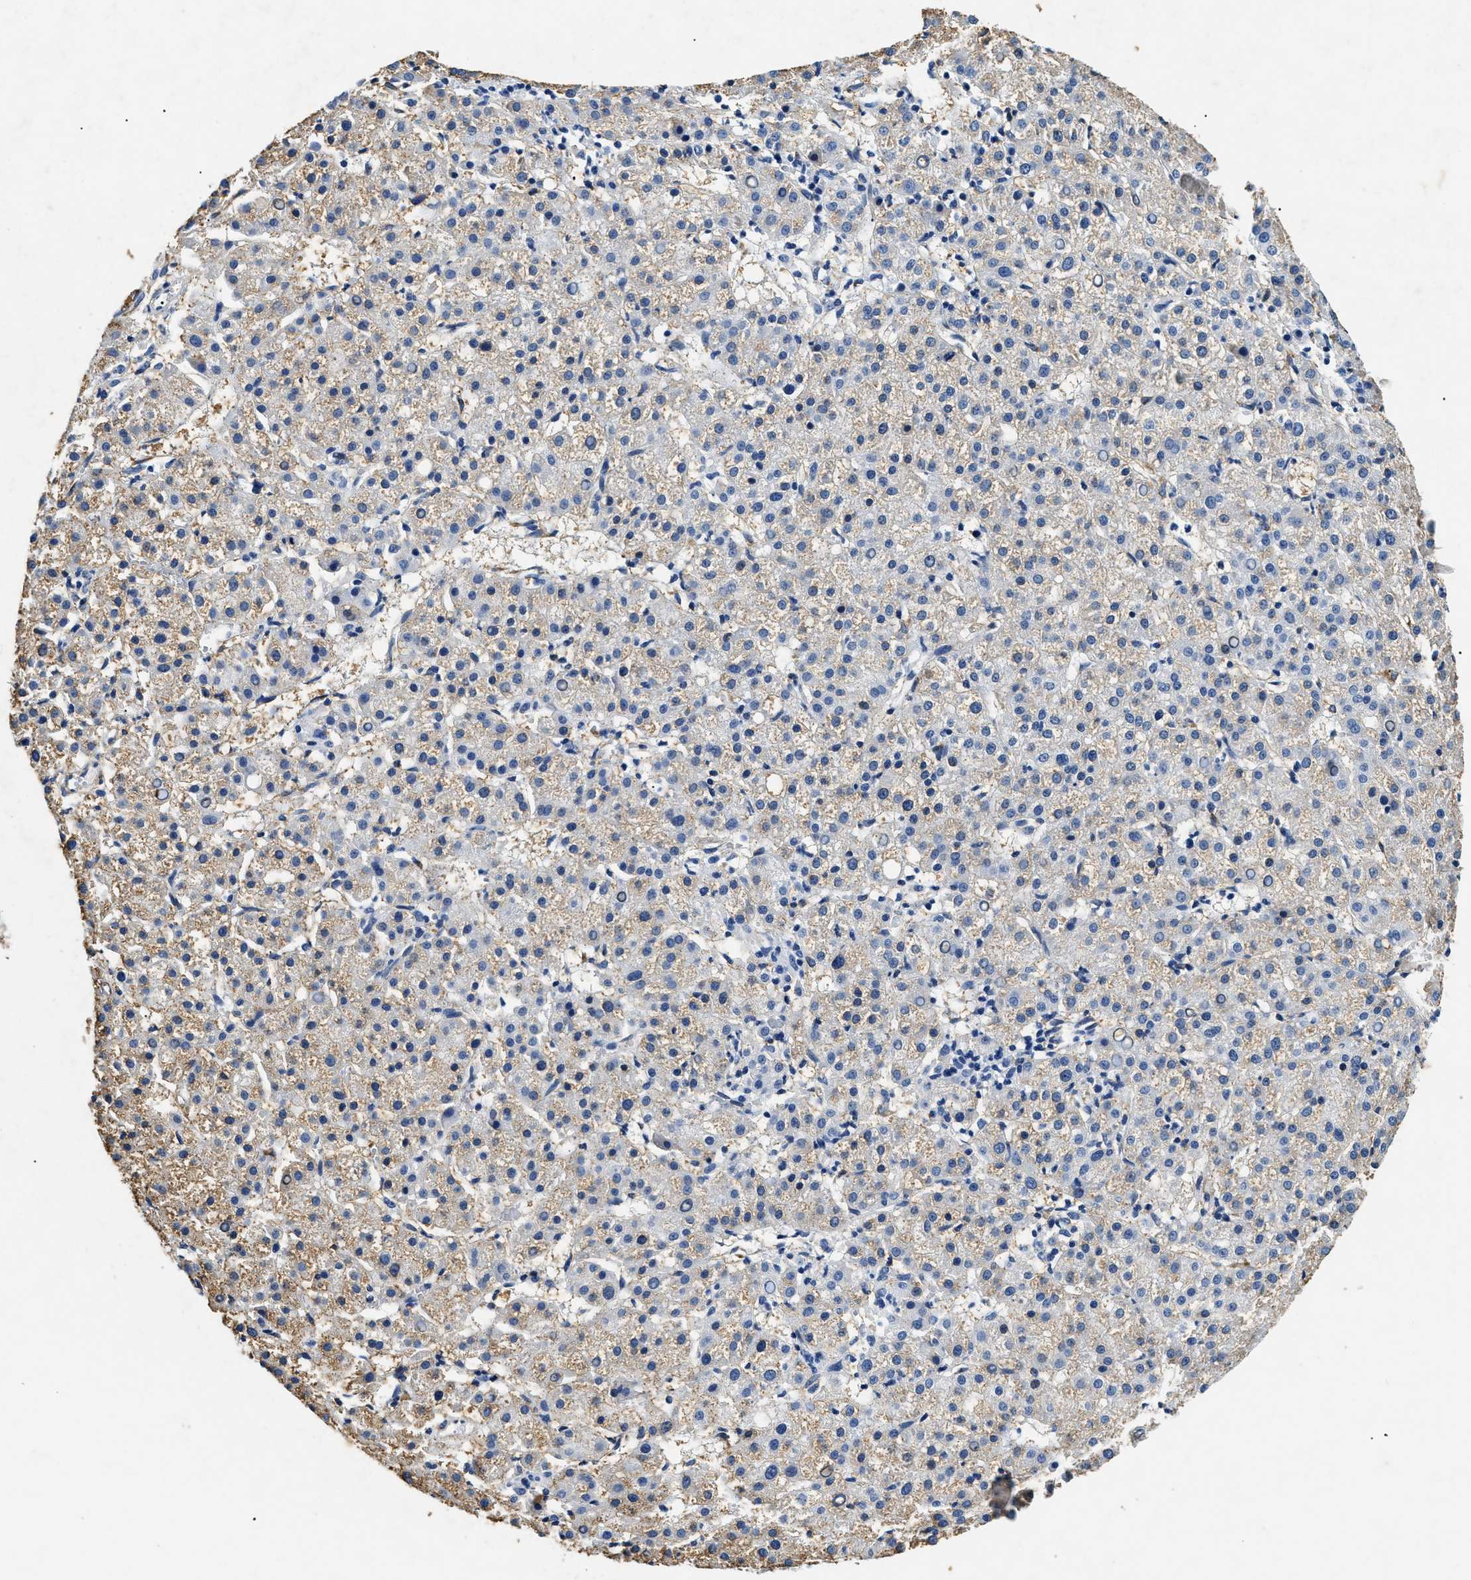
{"staining": {"intensity": "weak", "quantity": "25%-75%", "location": "cytoplasmic/membranous"}, "tissue": "liver cancer", "cell_type": "Tumor cells", "image_type": "cancer", "snomed": [{"axis": "morphology", "description": "Carcinoma, Hepatocellular, NOS"}, {"axis": "topography", "description": "Liver"}], "caption": "Liver hepatocellular carcinoma stained with a brown dye demonstrates weak cytoplasmic/membranous positive positivity in about 25%-75% of tumor cells.", "gene": "LAMA3", "patient": {"sex": "female", "age": 58}}